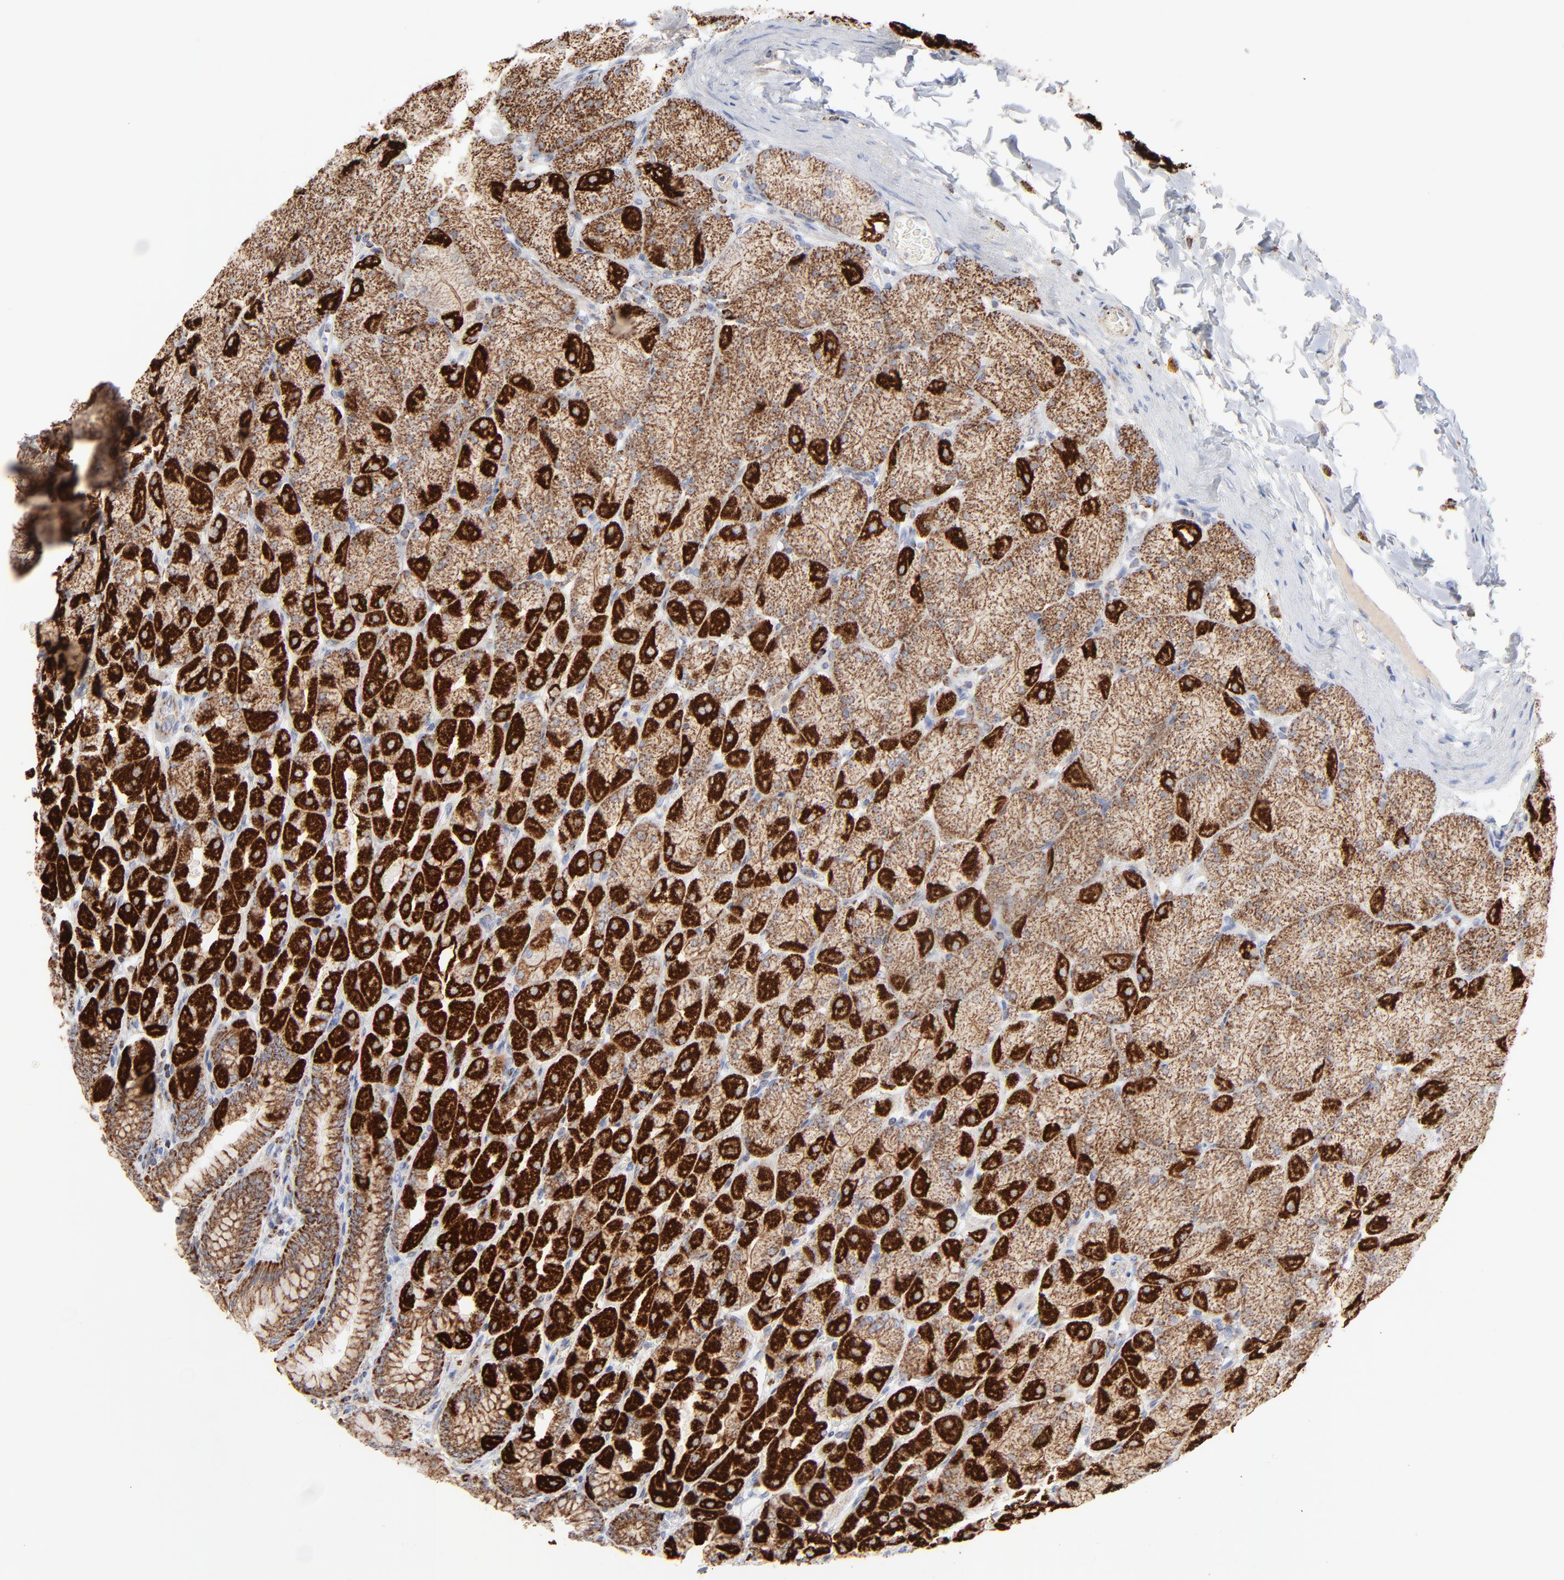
{"staining": {"intensity": "strong", "quantity": ">75%", "location": "cytoplasmic/membranous"}, "tissue": "stomach", "cell_type": "Glandular cells", "image_type": "normal", "snomed": [{"axis": "morphology", "description": "Normal tissue, NOS"}, {"axis": "topography", "description": "Stomach, upper"}], "caption": "The micrograph demonstrates staining of unremarkable stomach, revealing strong cytoplasmic/membranous protein staining (brown color) within glandular cells. Ihc stains the protein in brown and the nuclei are stained blue.", "gene": "ASB3", "patient": {"sex": "female", "age": 56}}